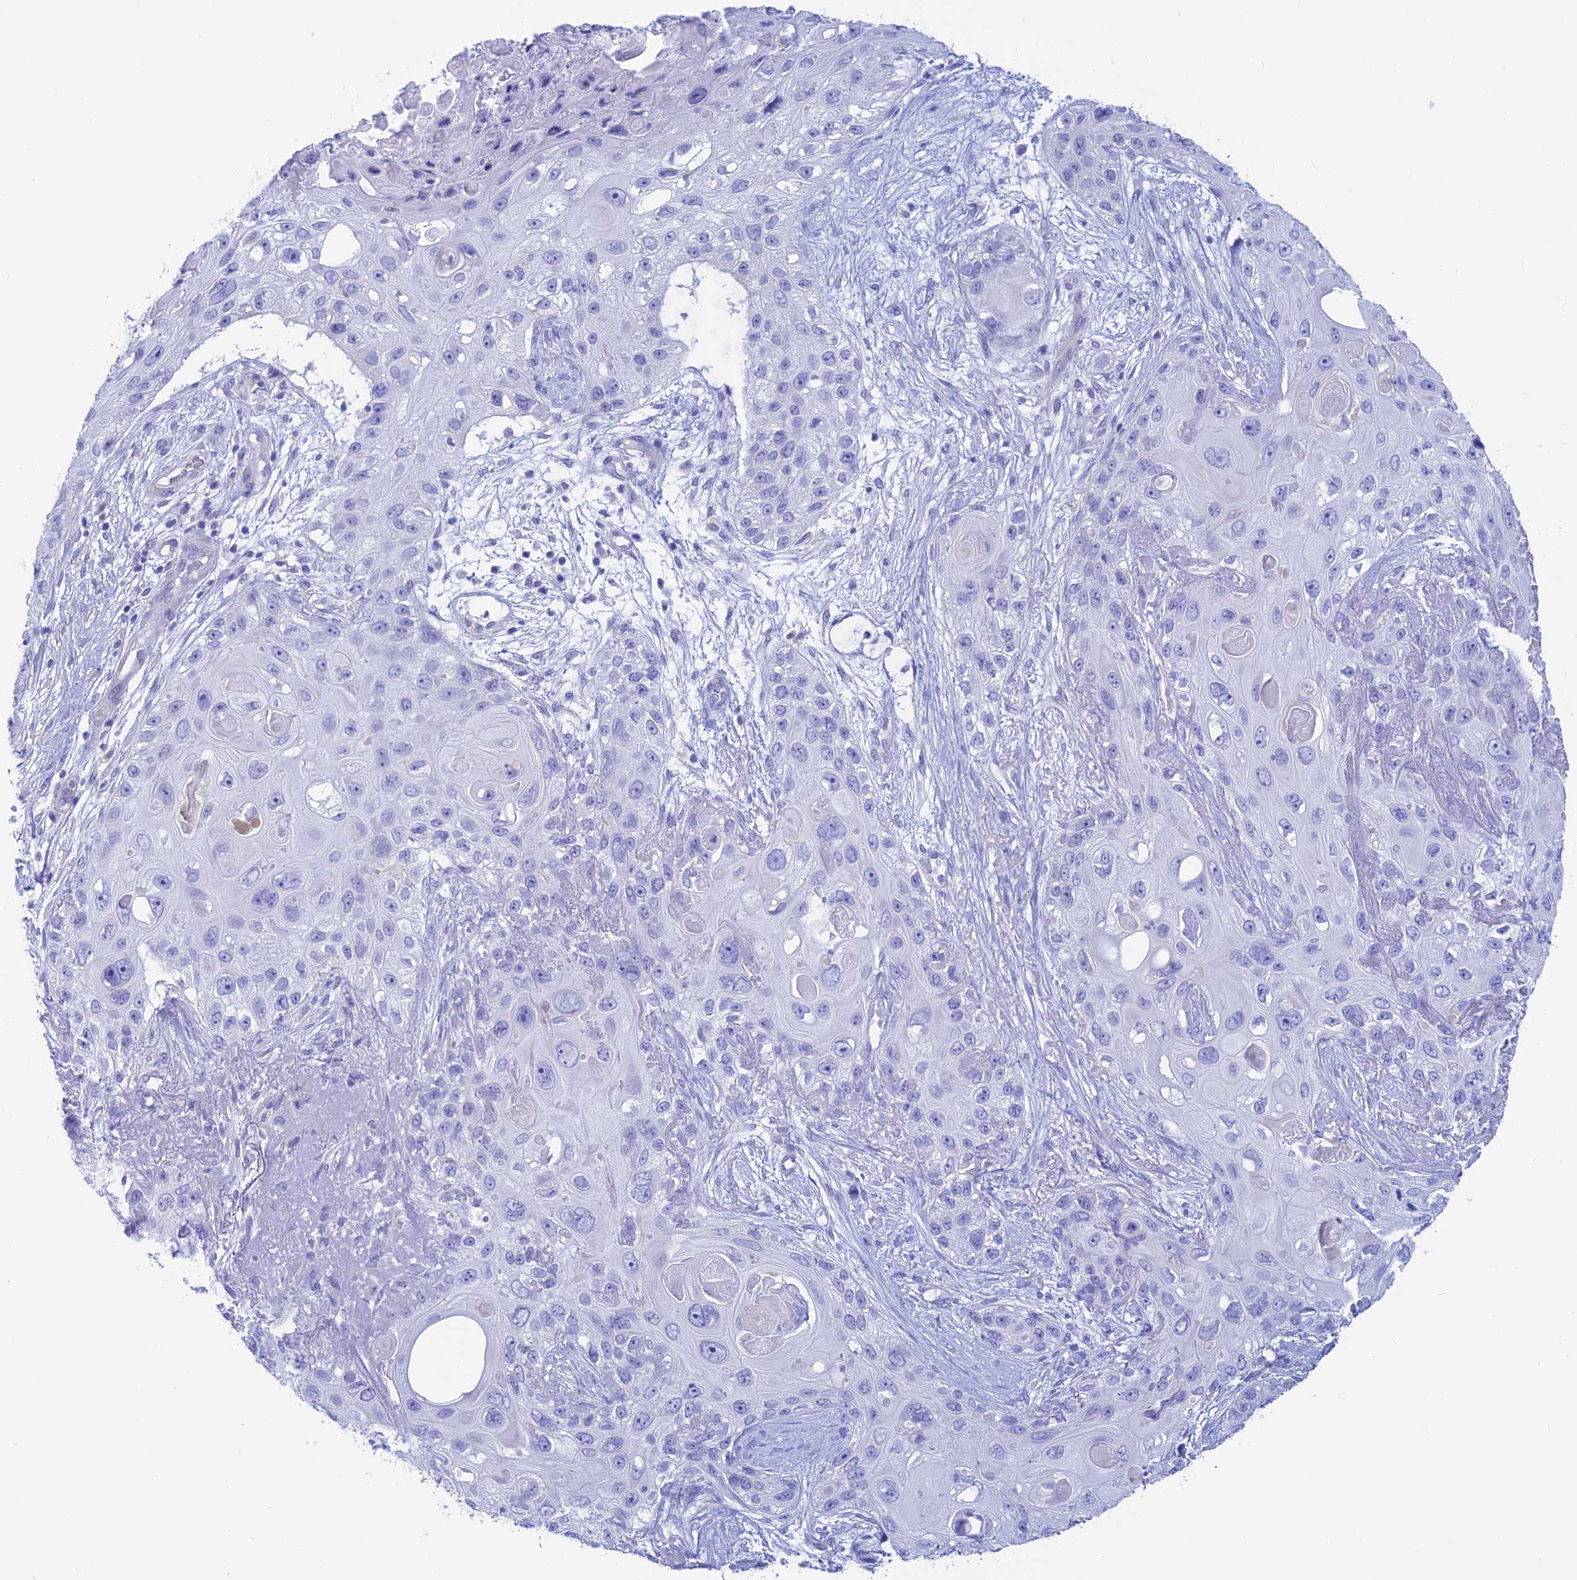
{"staining": {"intensity": "negative", "quantity": "none", "location": "none"}, "tissue": "skin cancer", "cell_type": "Tumor cells", "image_type": "cancer", "snomed": [{"axis": "morphology", "description": "Normal tissue, NOS"}, {"axis": "morphology", "description": "Squamous cell carcinoma, NOS"}, {"axis": "topography", "description": "Skin"}], "caption": "A micrograph of skin cancer (squamous cell carcinoma) stained for a protein displays no brown staining in tumor cells.", "gene": "GNGT2", "patient": {"sex": "male", "age": 72}}